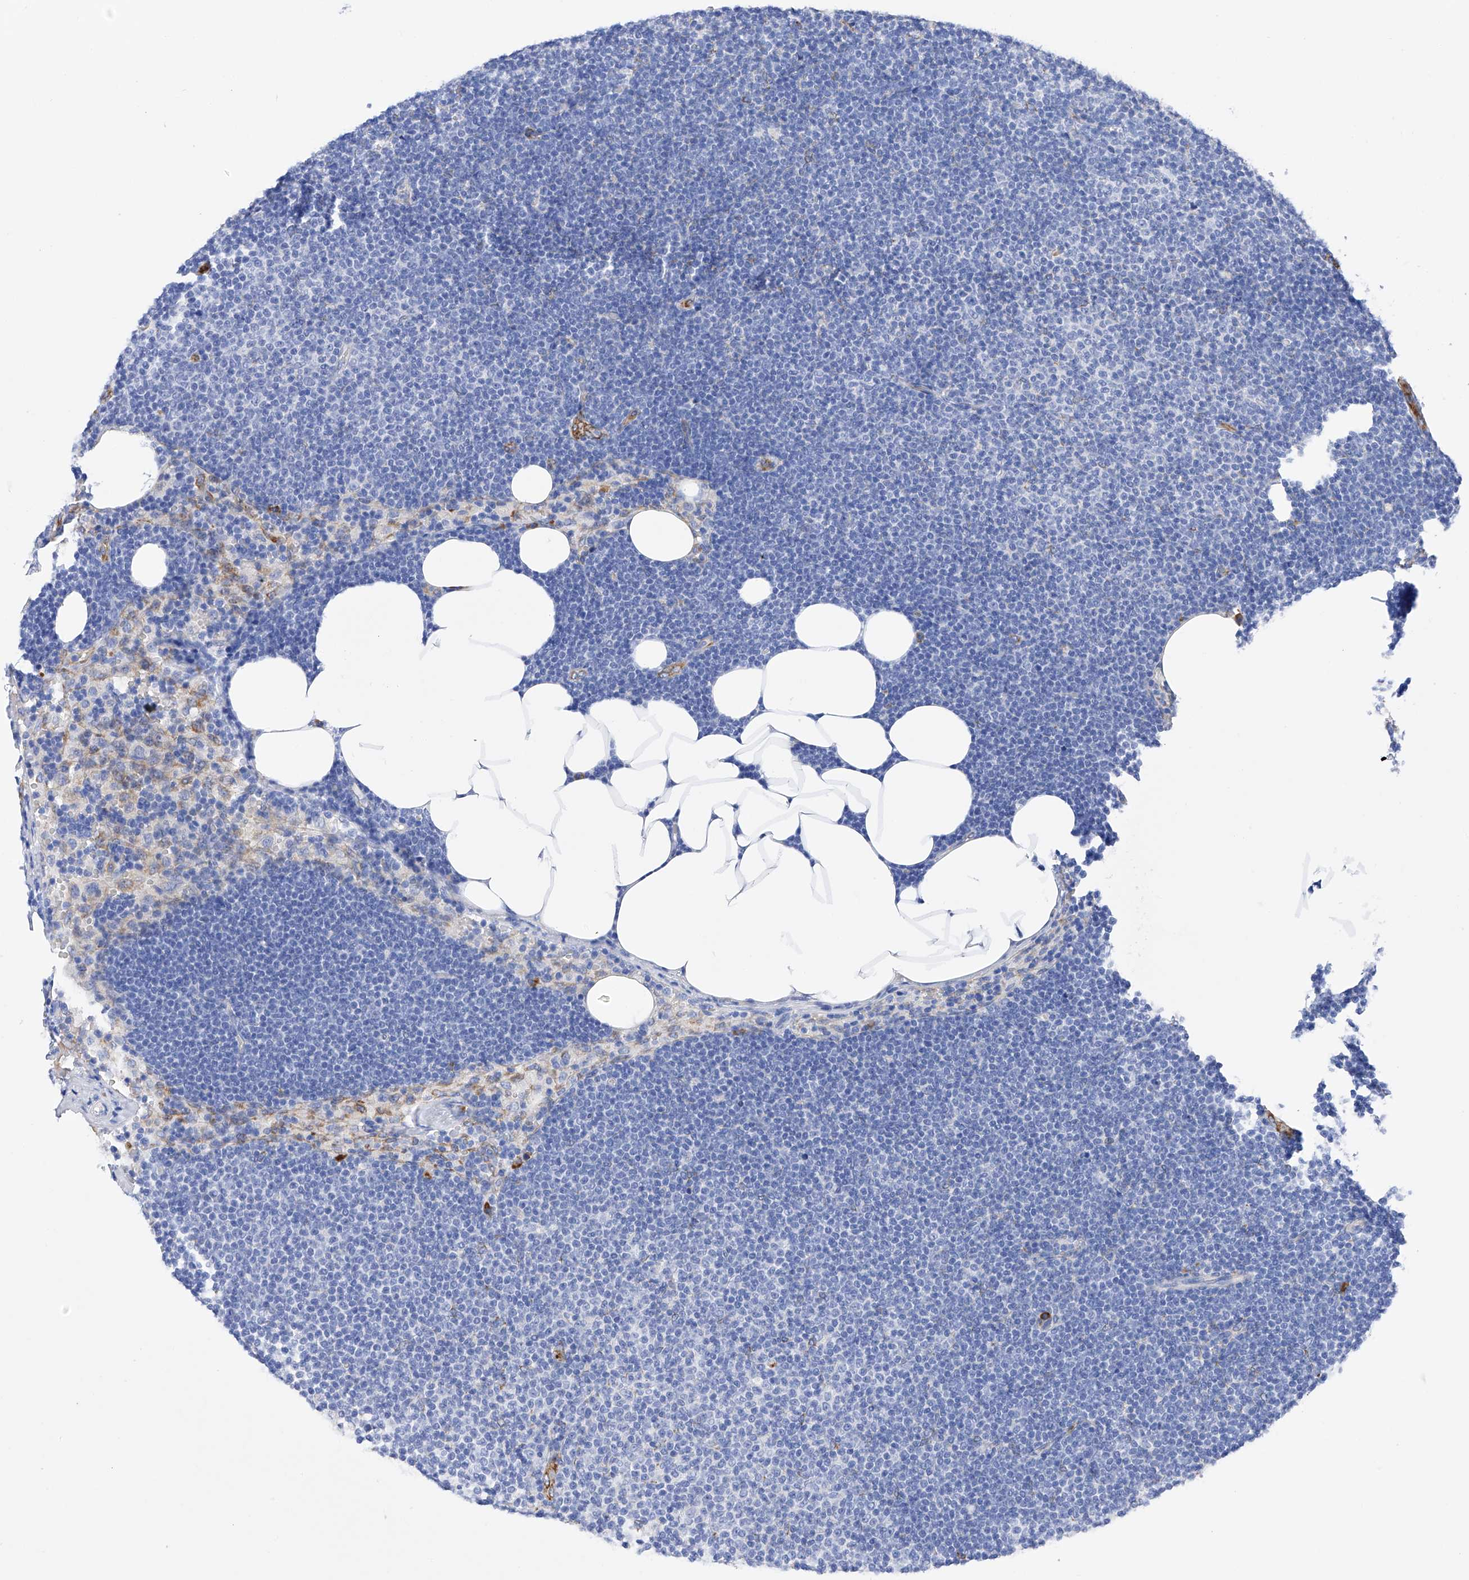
{"staining": {"intensity": "negative", "quantity": "none", "location": "none"}, "tissue": "lymphoma", "cell_type": "Tumor cells", "image_type": "cancer", "snomed": [{"axis": "morphology", "description": "Malignant lymphoma, non-Hodgkin's type, Low grade"}, {"axis": "topography", "description": "Lymph node"}], "caption": "Tumor cells show no significant protein staining in malignant lymphoma, non-Hodgkin's type (low-grade). (DAB (3,3'-diaminobenzidine) immunohistochemistry visualized using brightfield microscopy, high magnification).", "gene": "PDIA5", "patient": {"sex": "female", "age": 53}}